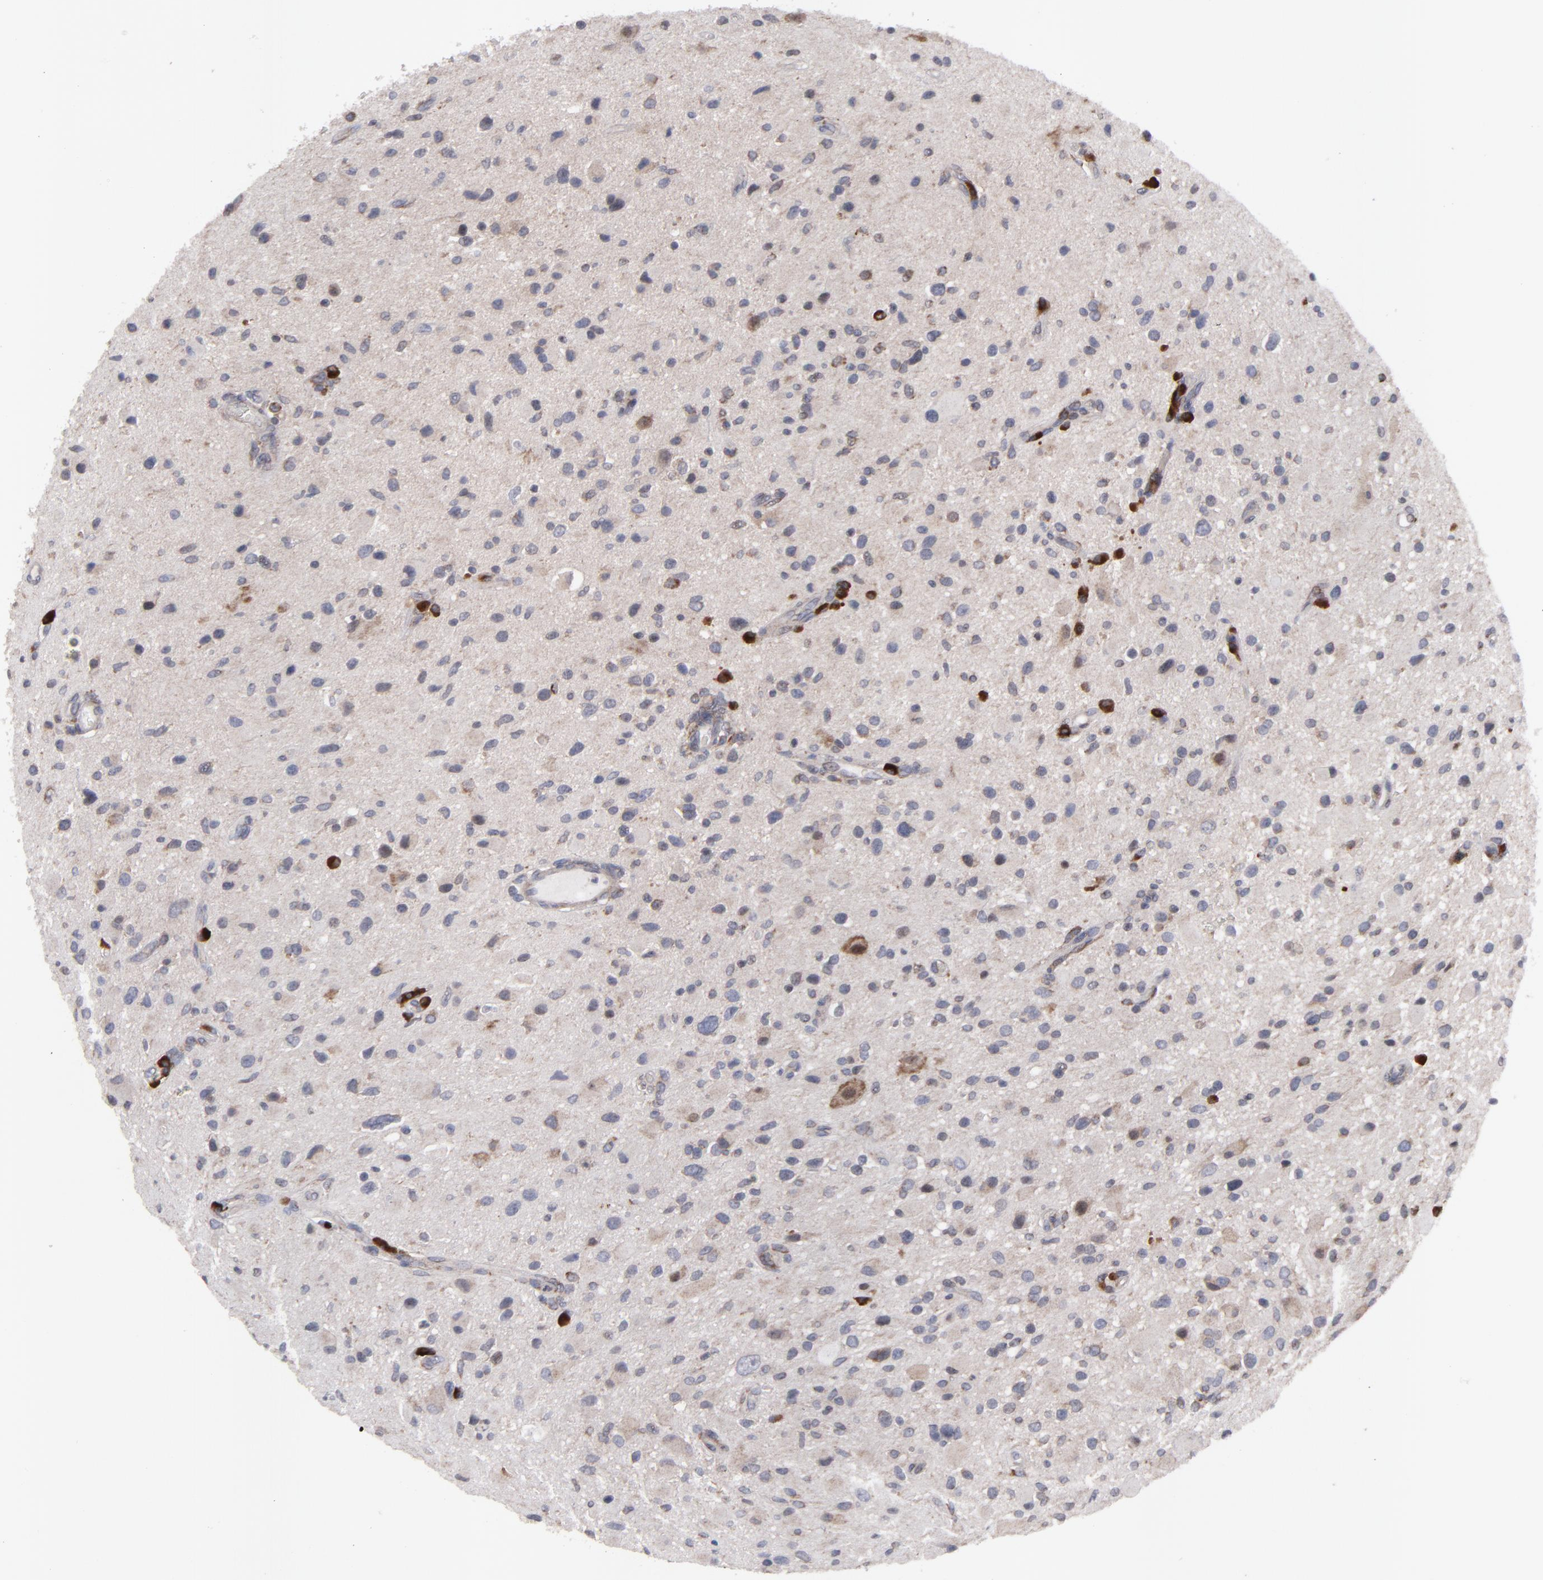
{"staining": {"intensity": "moderate", "quantity": "<25%", "location": "cytoplasmic/membranous"}, "tissue": "glioma", "cell_type": "Tumor cells", "image_type": "cancer", "snomed": [{"axis": "morphology", "description": "Glioma, malignant, Low grade"}, {"axis": "topography", "description": "Brain"}], "caption": "Immunohistochemical staining of glioma demonstrates low levels of moderate cytoplasmic/membranous protein staining in about <25% of tumor cells.", "gene": "SND1", "patient": {"sex": "female", "age": 32}}